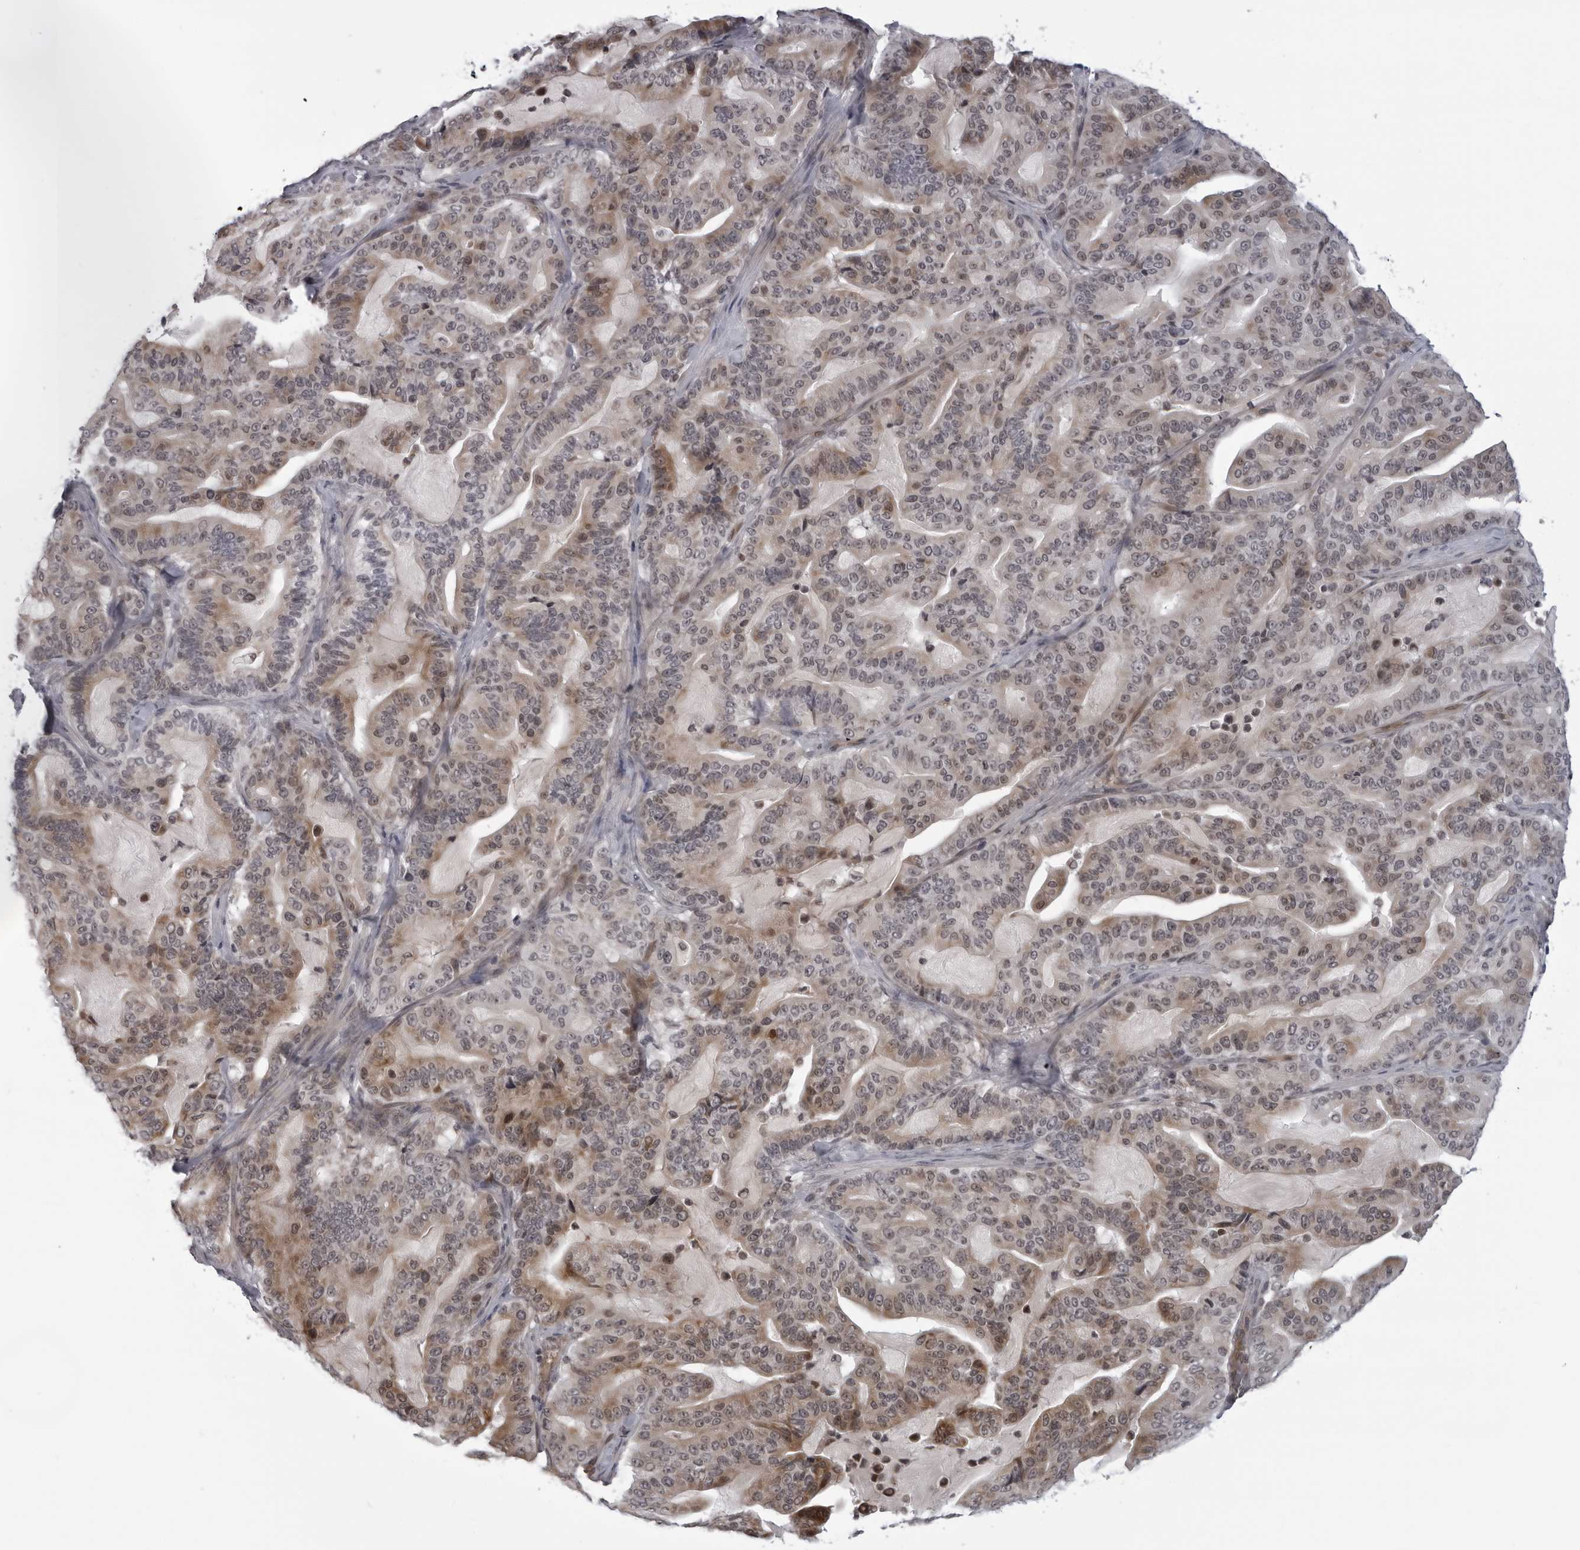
{"staining": {"intensity": "moderate", "quantity": "25%-75%", "location": "cytoplasmic/membranous,nuclear"}, "tissue": "pancreatic cancer", "cell_type": "Tumor cells", "image_type": "cancer", "snomed": [{"axis": "morphology", "description": "Adenocarcinoma, NOS"}, {"axis": "topography", "description": "Pancreas"}], "caption": "Tumor cells demonstrate medium levels of moderate cytoplasmic/membranous and nuclear expression in approximately 25%-75% of cells in human pancreatic cancer.", "gene": "MAPK12", "patient": {"sex": "male", "age": 63}}